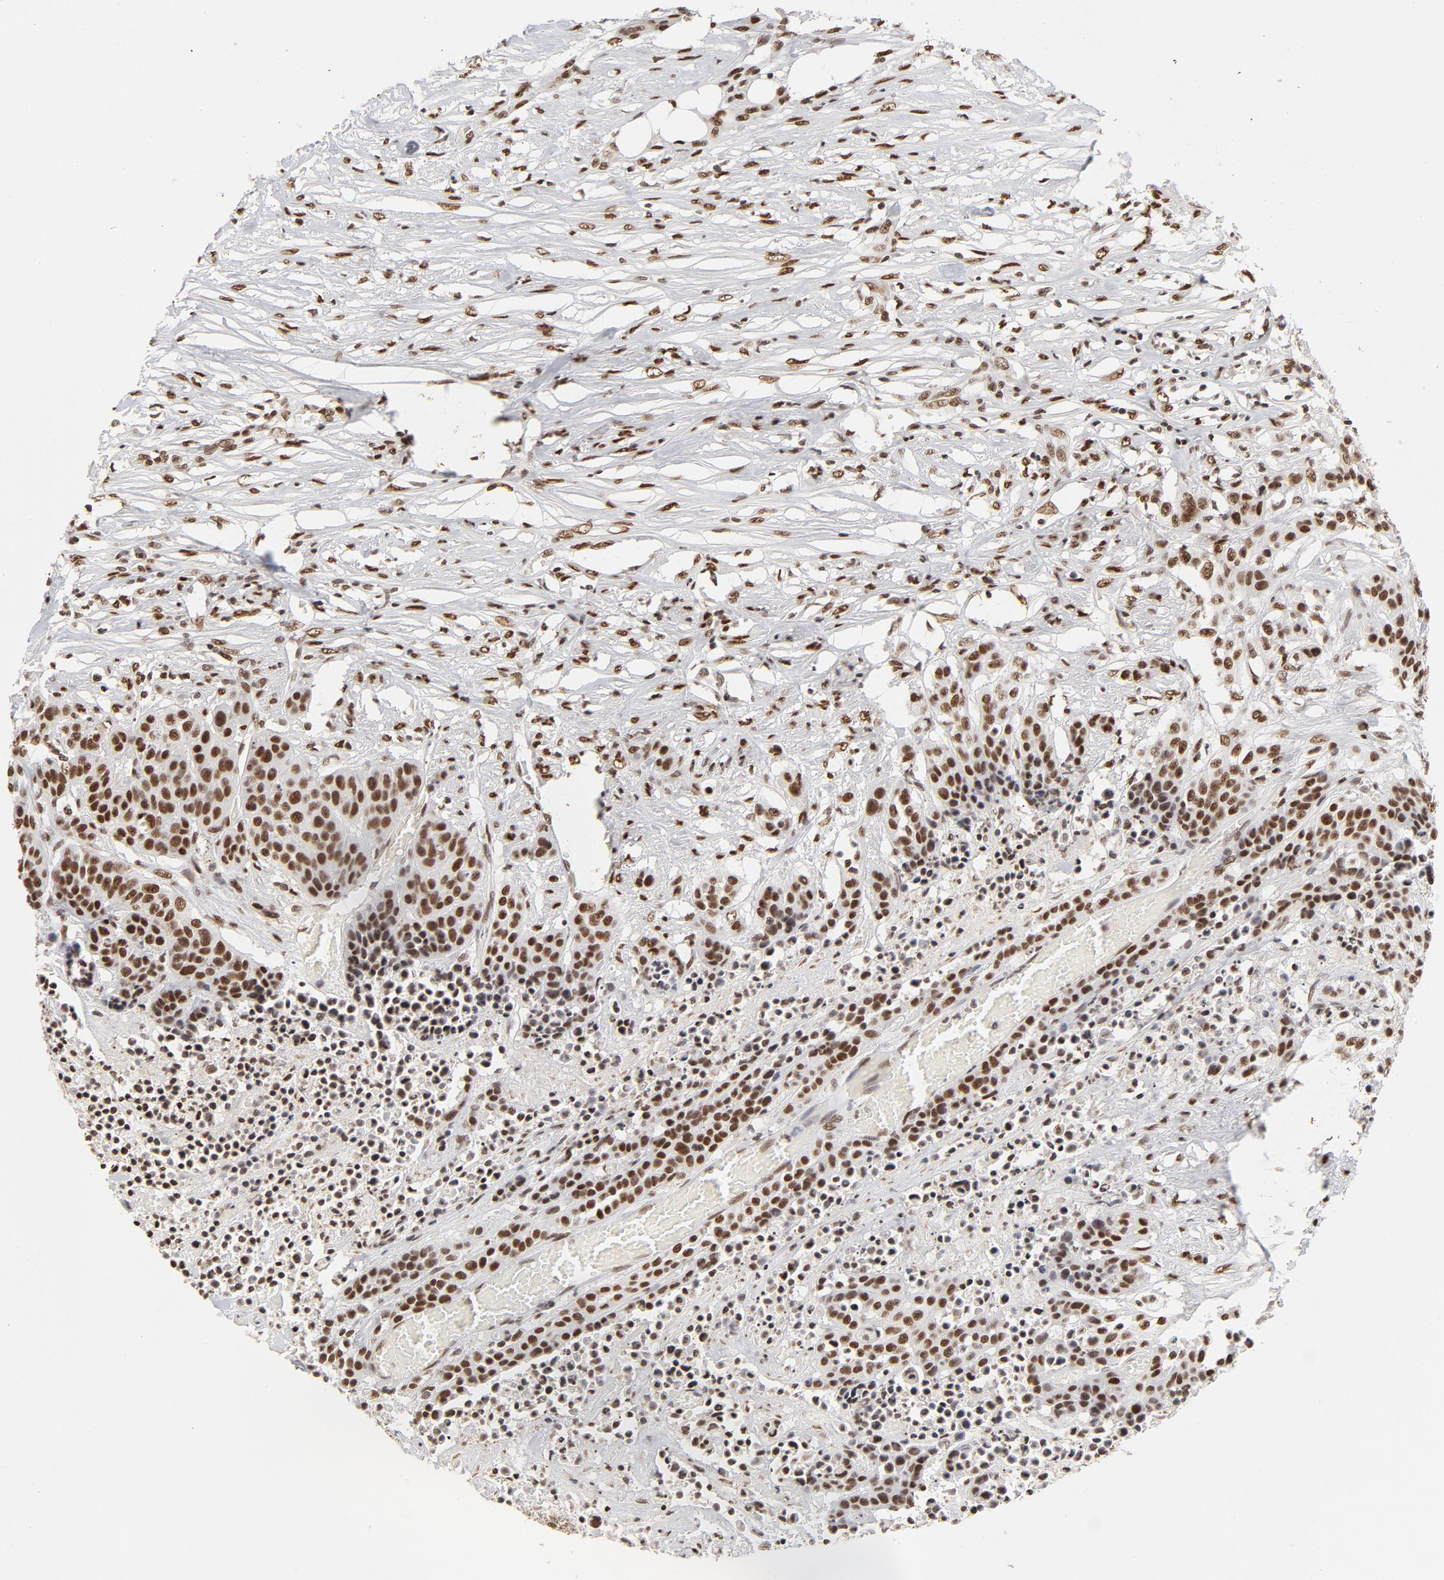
{"staining": {"intensity": "moderate", "quantity": ">75%", "location": "nuclear"}, "tissue": "urothelial cancer", "cell_type": "Tumor cells", "image_type": "cancer", "snomed": [{"axis": "morphology", "description": "Urothelial carcinoma, High grade"}, {"axis": "topography", "description": "Urinary bladder"}], "caption": "Human urothelial carcinoma (high-grade) stained with a protein marker demonstrates moderate staining in tumor cells.", "gene": "TP53BP1", "patient": {"sex": "male", "age": 74}}